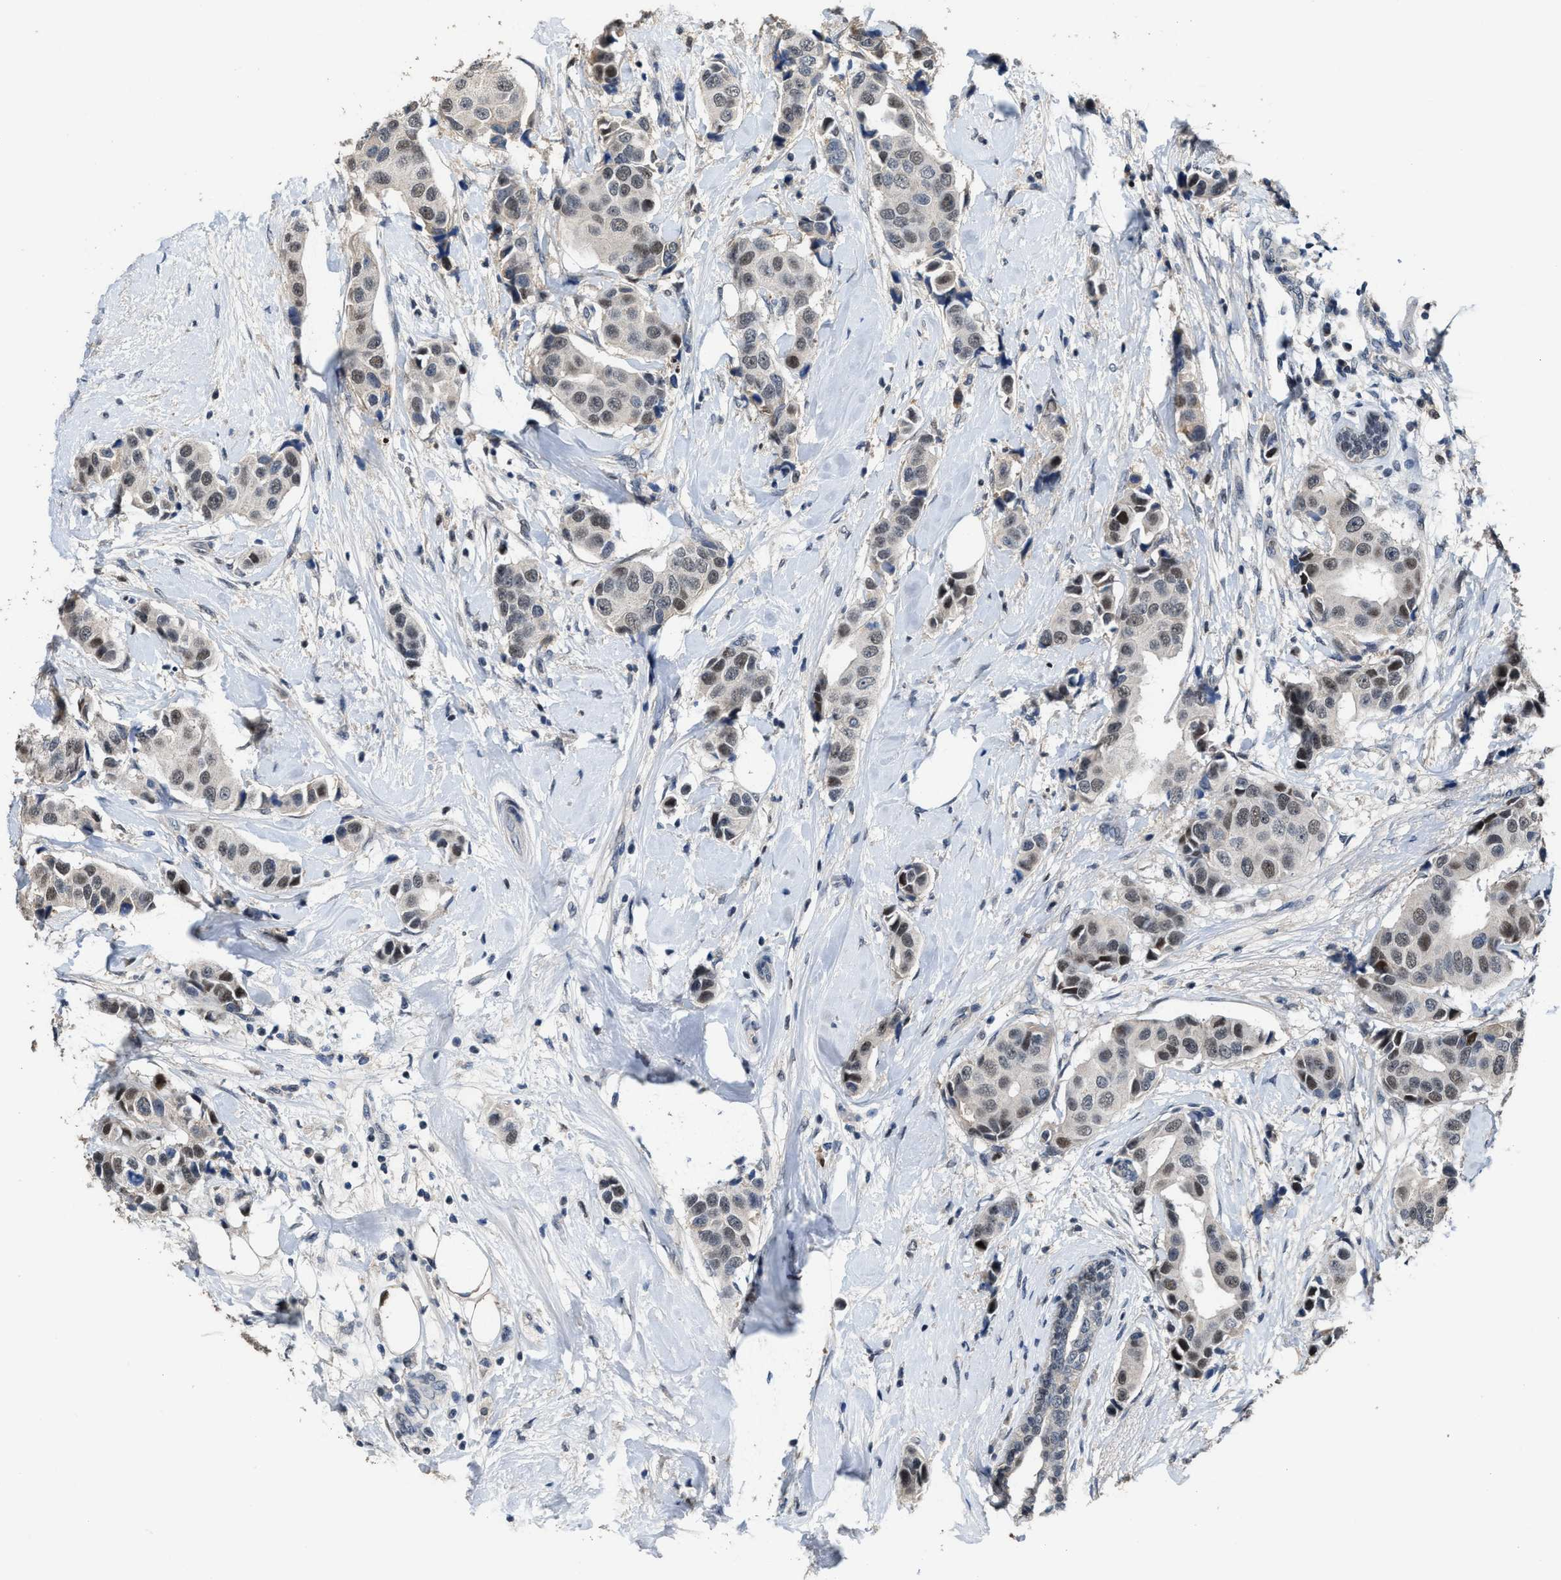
{"staining": {"intensity": "moderate", "quantity": ">75%", "location": "nuclear"}, "tissue": "breast cancer", "cell_type": "Tumor cells", "image_type": "cancer", "snomed": [{"axis": "morphology", "description": "Normal tissue, NOS"}, {"axis": "morphology", "description": "Duct carcinoma"}, {"axis": "topography", "description": "Breast"}], "caption": "A micrograph showing moderate nuclear positivity in approximately >75% of tumor cells in breast cancer (invasive ductal carcinoma), as visualized by brown immunohistochemical staining.", "gene": "ZNF20", "patient": {"sex": "female", "age": 39}}